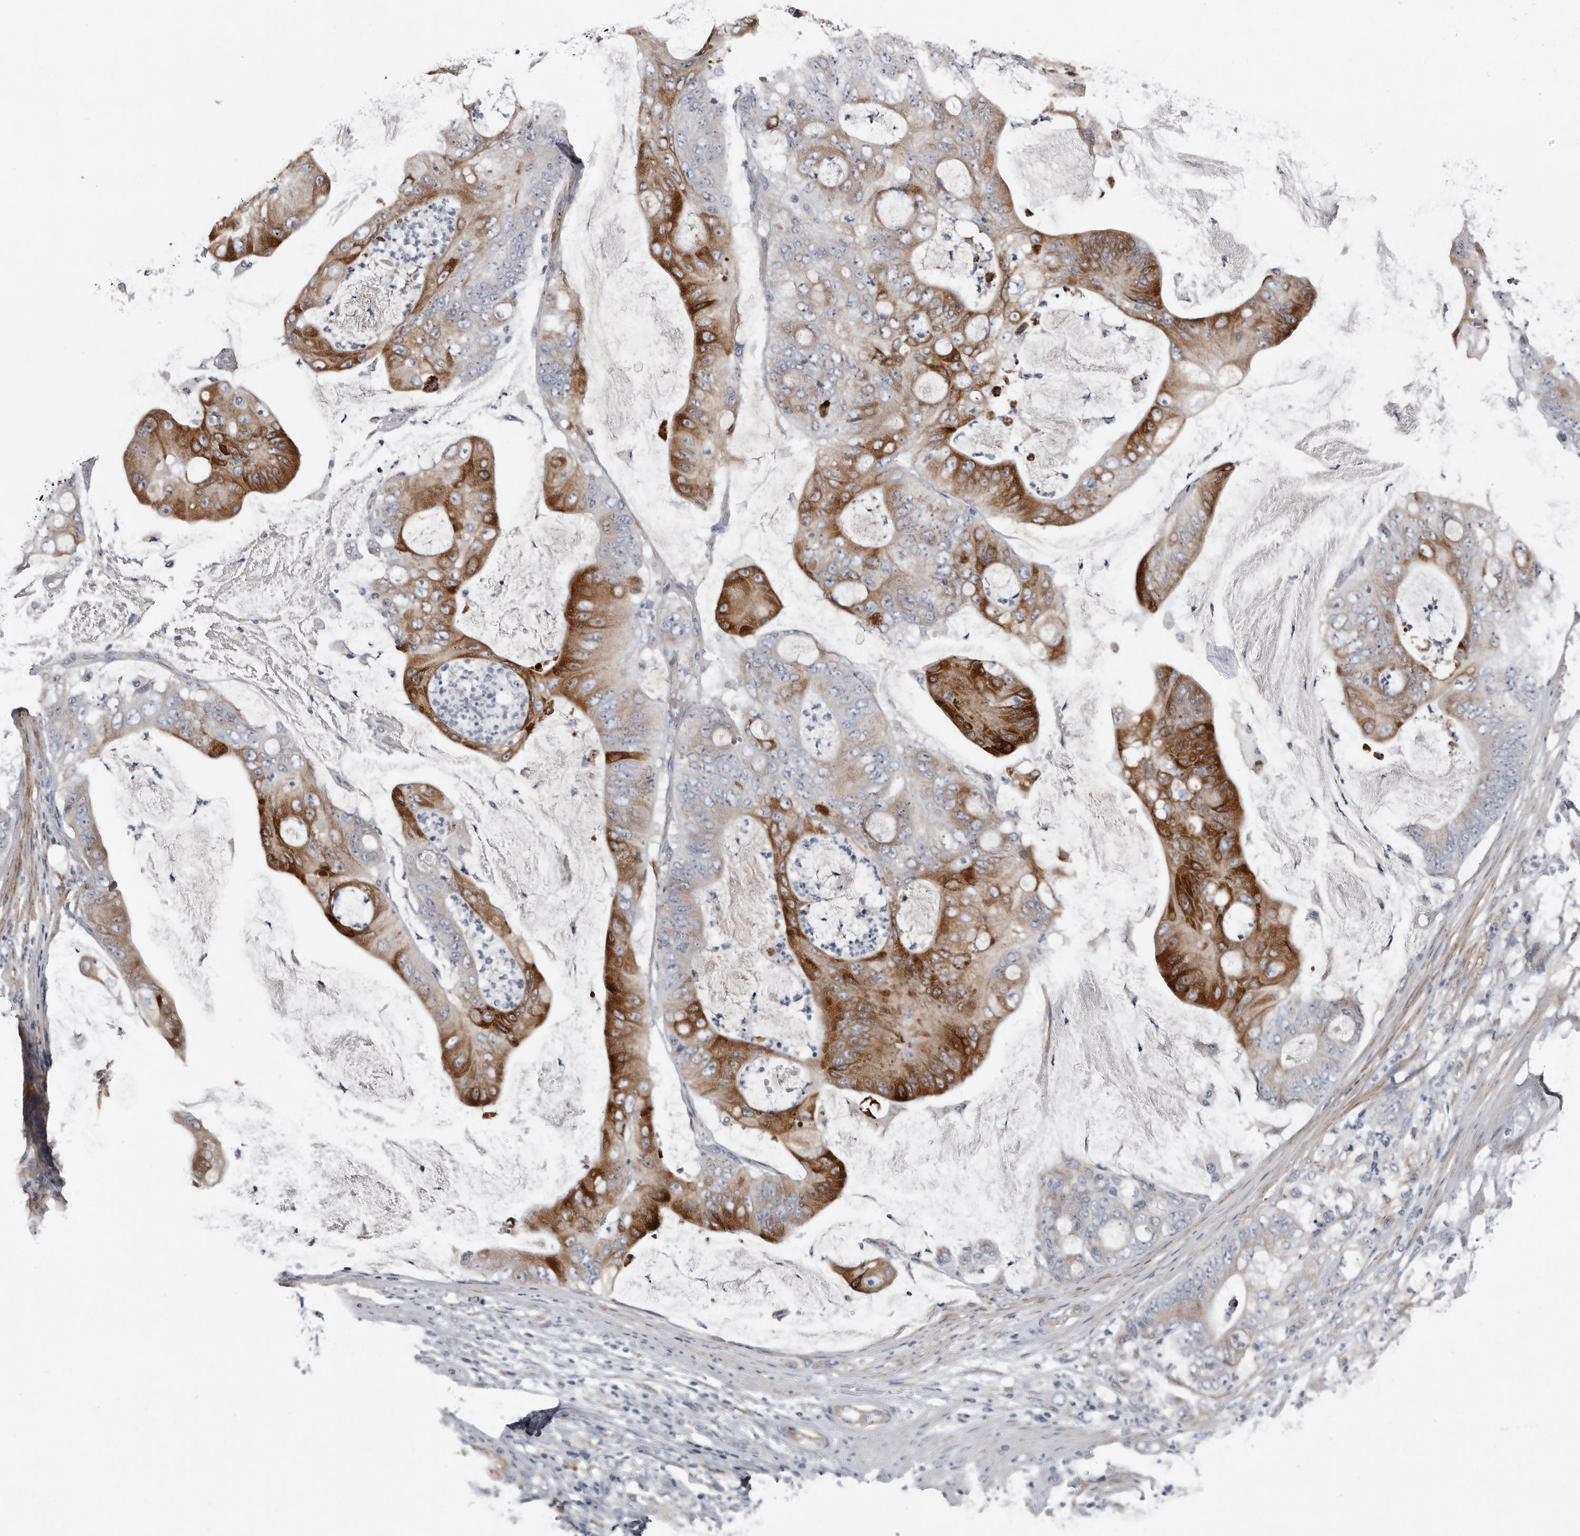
{"staining": {"intensity": "strong", "quantity": "25%-75%", "location": "cytoplasmic/membranous"}, "tissue": "stomach cancer", "cell_type": "Tumor cells", "image_type": "cancer", "snomed": [{"axis": "morphology", "description": "Adenocarcinoma, NOS"}, {"axis": "topography", "description": "Stomach"}], "caption": "Human stomach cancer stained with a protein marker shows strong staining in tumor cells.", "gene": "ZNF114", "patient": {"sex": "female", "age": 73}}